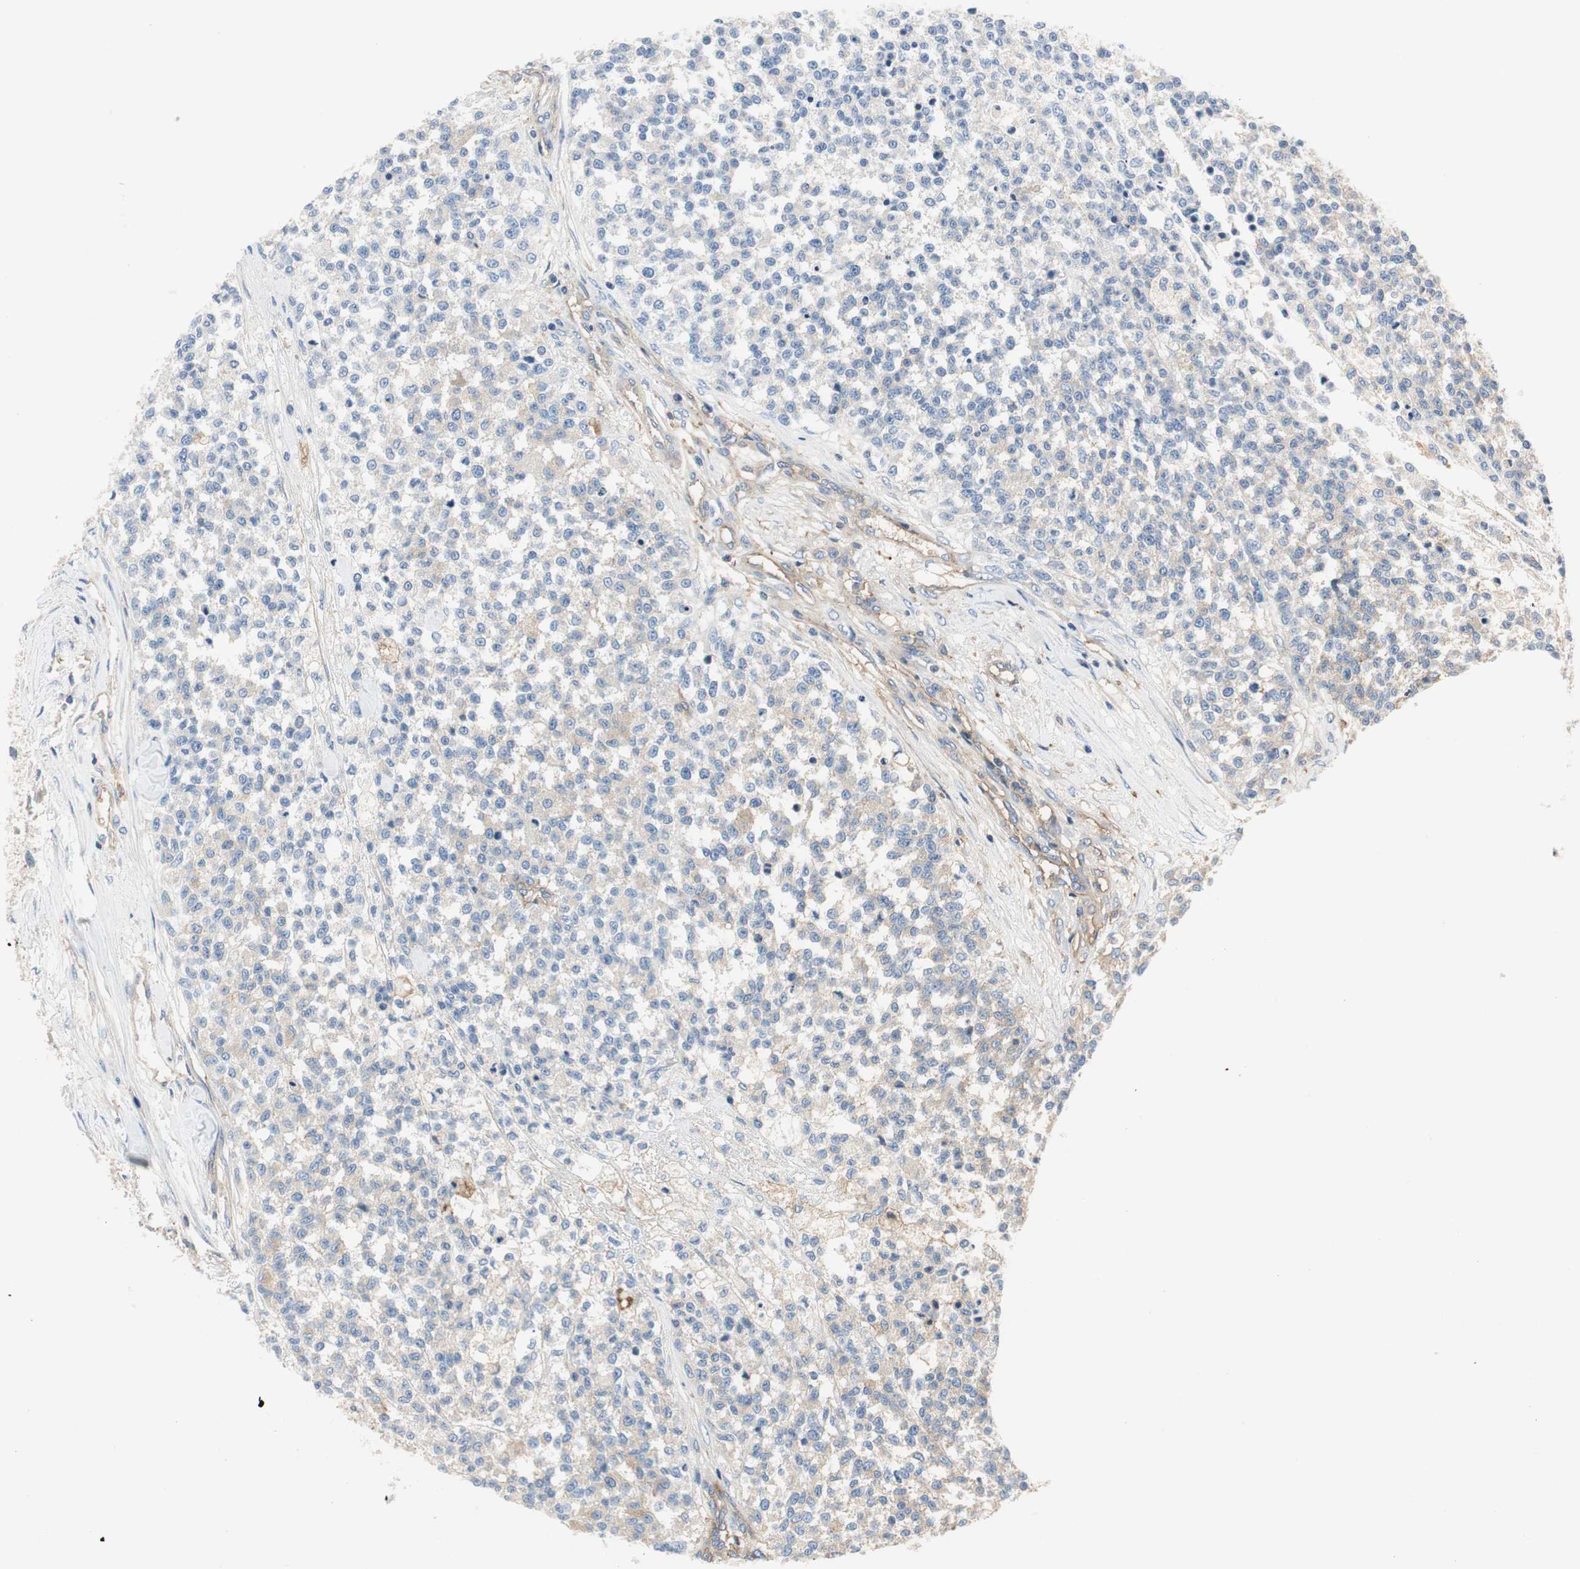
{"staining": {"intensity": "weak", "quantity": "<25%", "location": "cytoplasmic/membranous"}, "tissue": "testis cancer", "cell_type": "Tumor cells", "image_type": "cancer", "snomed": [{"axis": "morphology", "description": "Seminoma, NOS"}, {"axis": "topography", "description": "Testis"}], "caption": "Immunohistochemical staining of testis cancer reveals no significant expression in tumor cells.", "gene": "IL1RL1", "patient": {"sex": "male", "age": 59}}